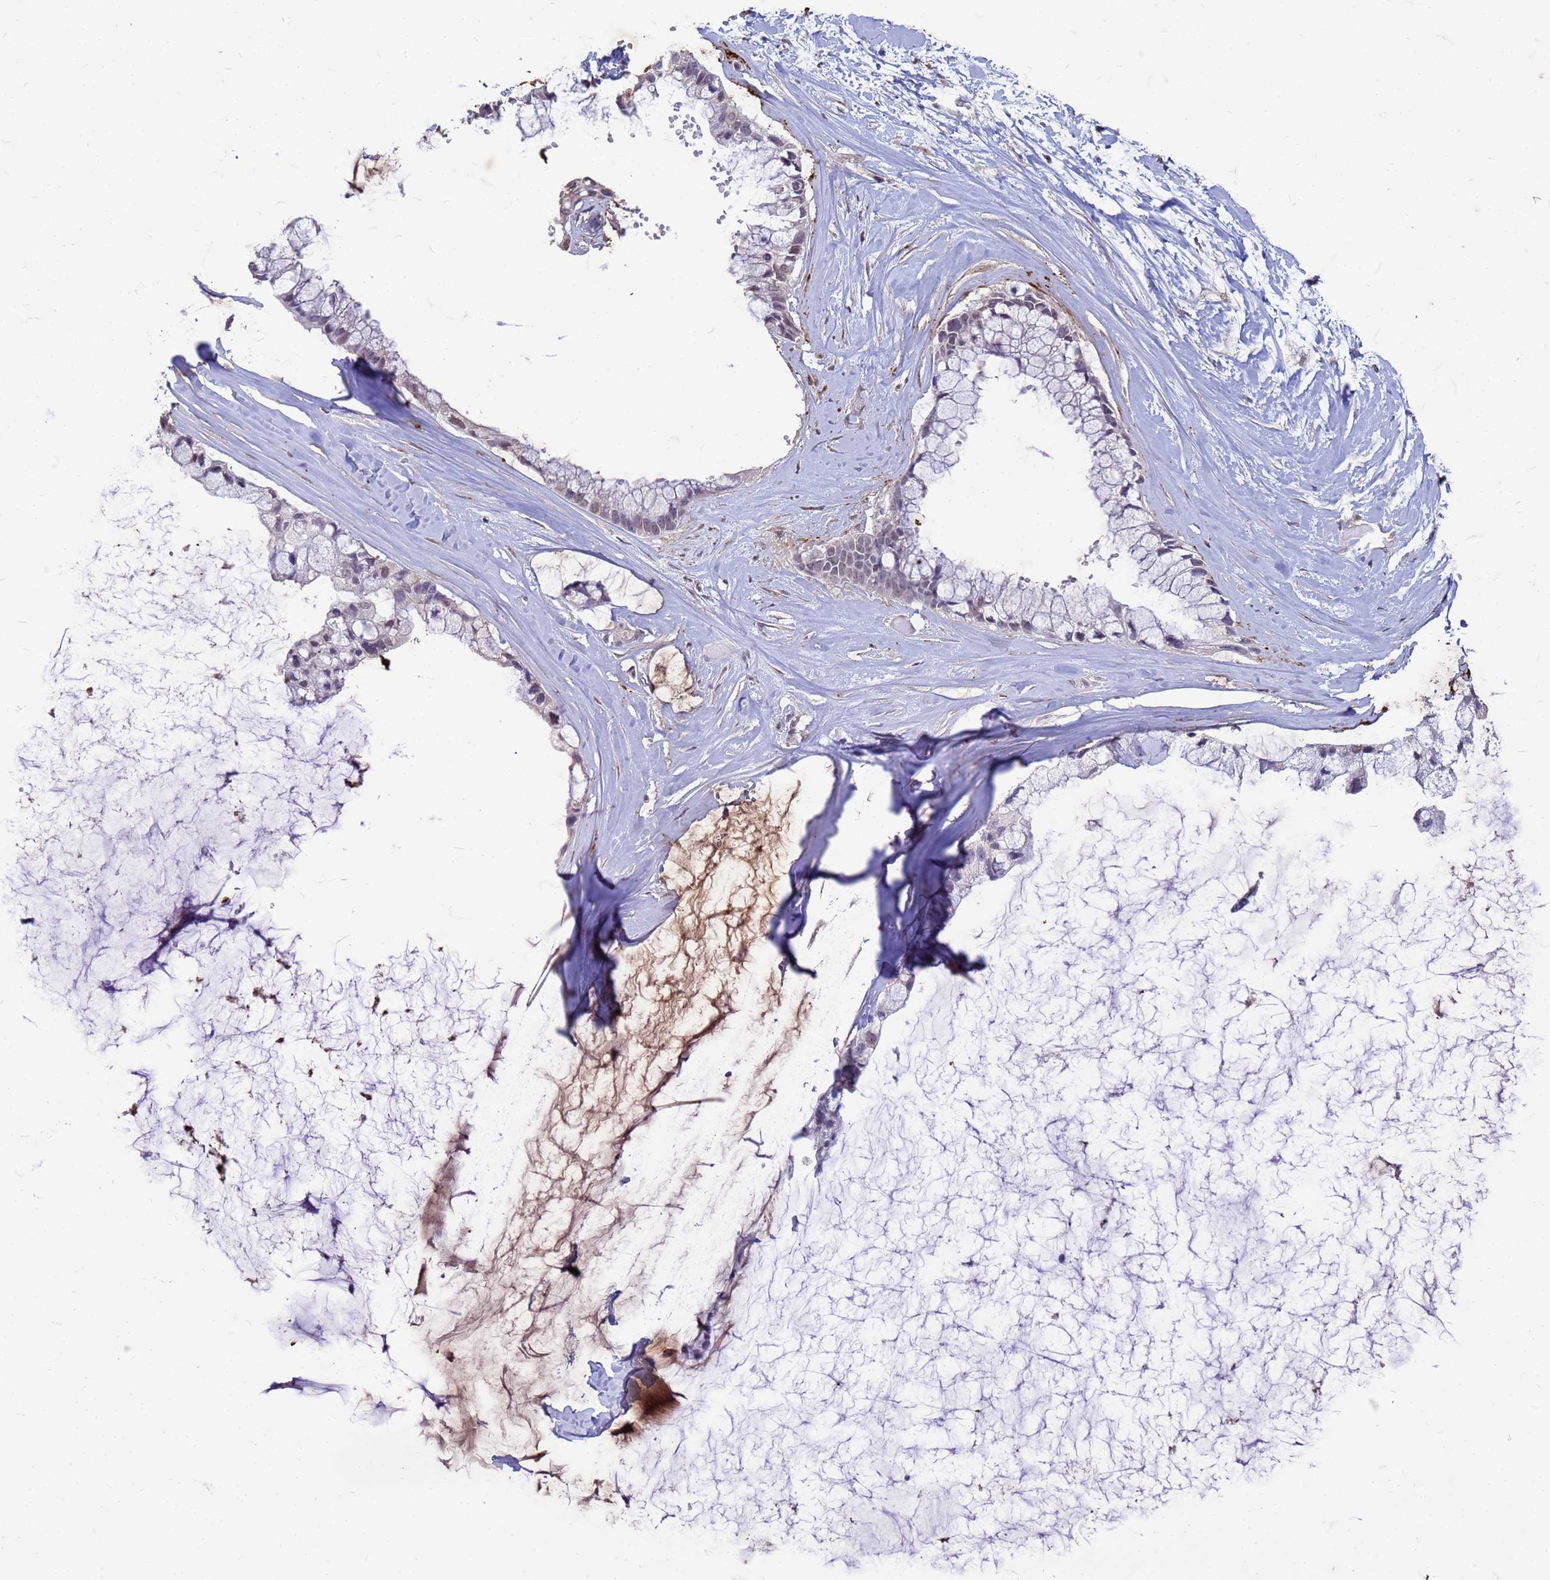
{"staining": {"intensity": "negative", "quantity": "none", "location": "none"}, "tissue": "ovarian cancer", "cell_type": "Tumor cells", "image_type": "cancer", "snomed": [{"axis": "morphology", "description": "Cystadenocarcinoma, mucinous, NOS"}, {"axis": "topography", "description": "Ovary"}], "caption": "This is an IHC histopathology image of mucinous cystadenocarcinoma (ovarian). There is no expression in tumor cells.", "gene": "SLC25A15", "patient": {"sex": "female", "age": 39}}